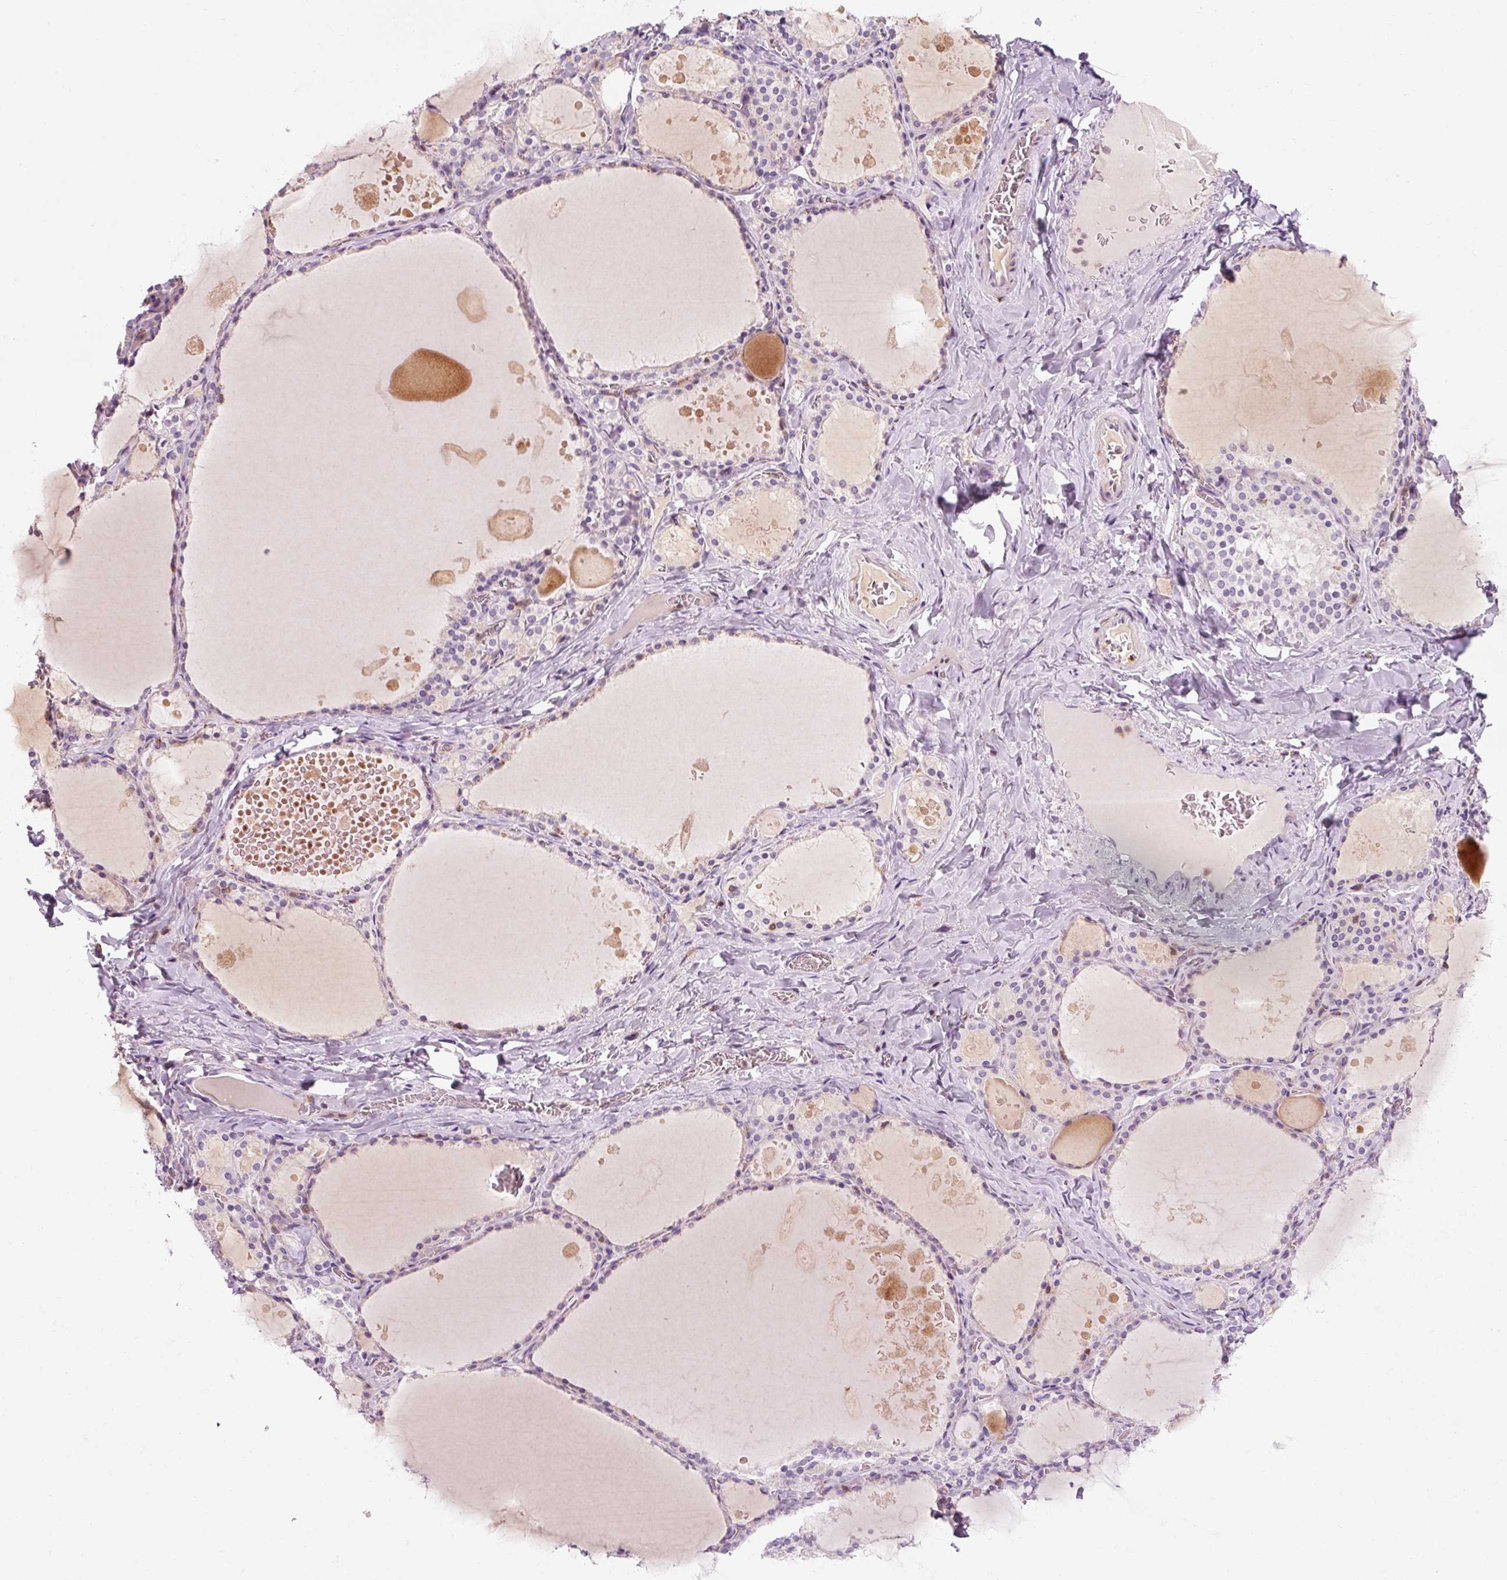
{"staining": {"intensity": "negative", "quantity": "none", "location": "none"}, "tissue": "thyroid gland", "cell_type": "Glandular cells", "image_type": "normal", "snomed": [{"axis": "morphology", "description": "Normal tissue, NOS"}, {"axis": "topography", "description": "Thyroid gland"}], "caption": "Immunohistochemistry (IHC) of unremarkable human thyroid gland shows no expression in glandular cells. (DAB (3,3'-diaminobenzidine) immunohistochemistry (IHC), high magnification).", "gene": "TIGD2", "patient": {"sex": "male", "age": 56}}